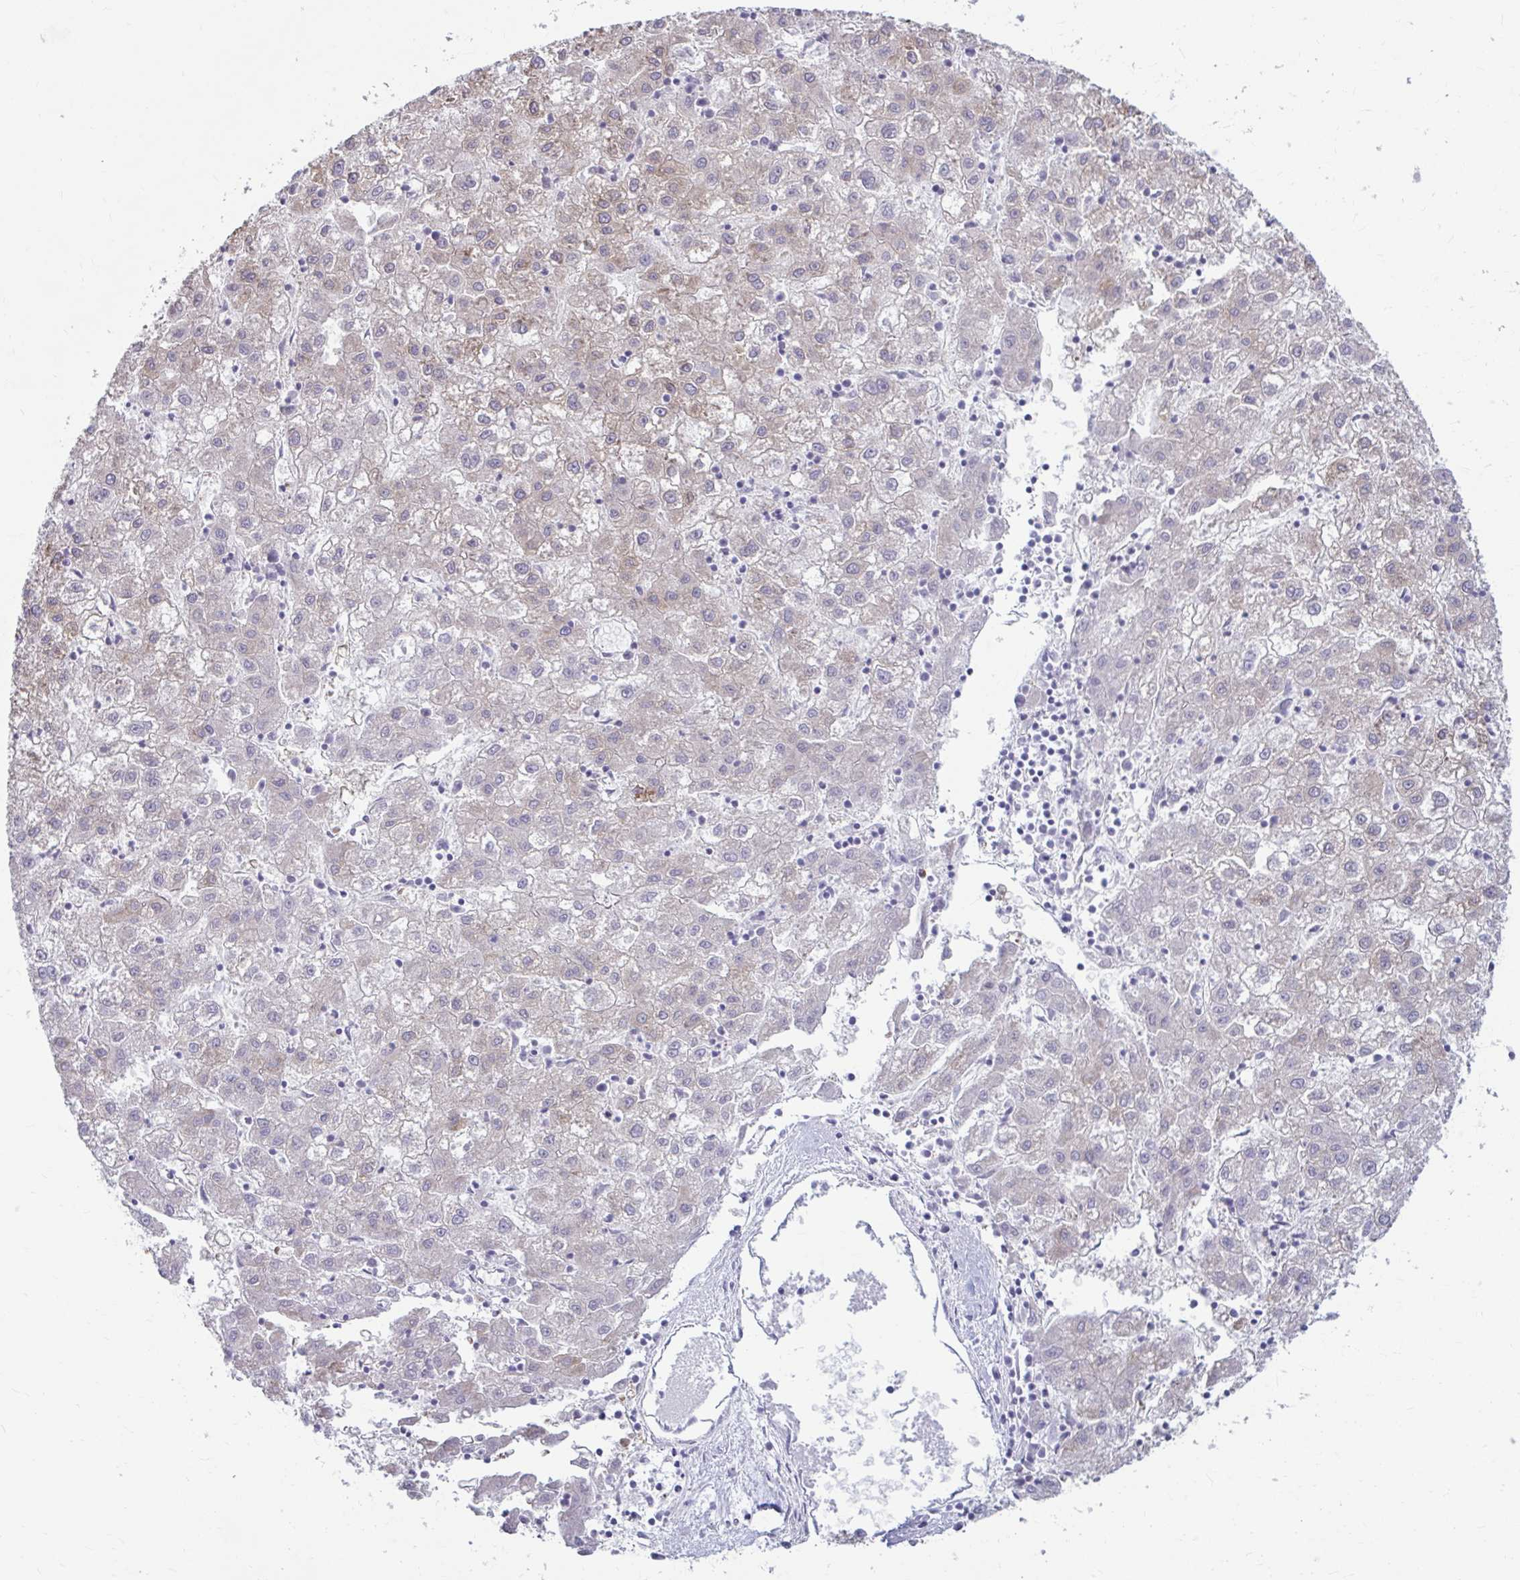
{"staining": {"intensity": "weak", "quantity": "25%-75%", "location": "cytoplasmic/membranous"}, "tissue": "liver cancer", "cell_type": "Tumor cells", "image_type": "cancer", "snomed": [{"axis": "morphology", "description": "Carcinoma, Hepatocellular, NOS"}, {"axis": "topography", "description": "Liver"}], "caption": "Human liver cancer (hepatocellular carcinoma) stained with a brown dye exhibits weak cytoplasmic/membranous positive positivity in about 25%-75% of tumor cells.", "gene": "MSMO1", "patient": {"sex": "male", "age": 72}}